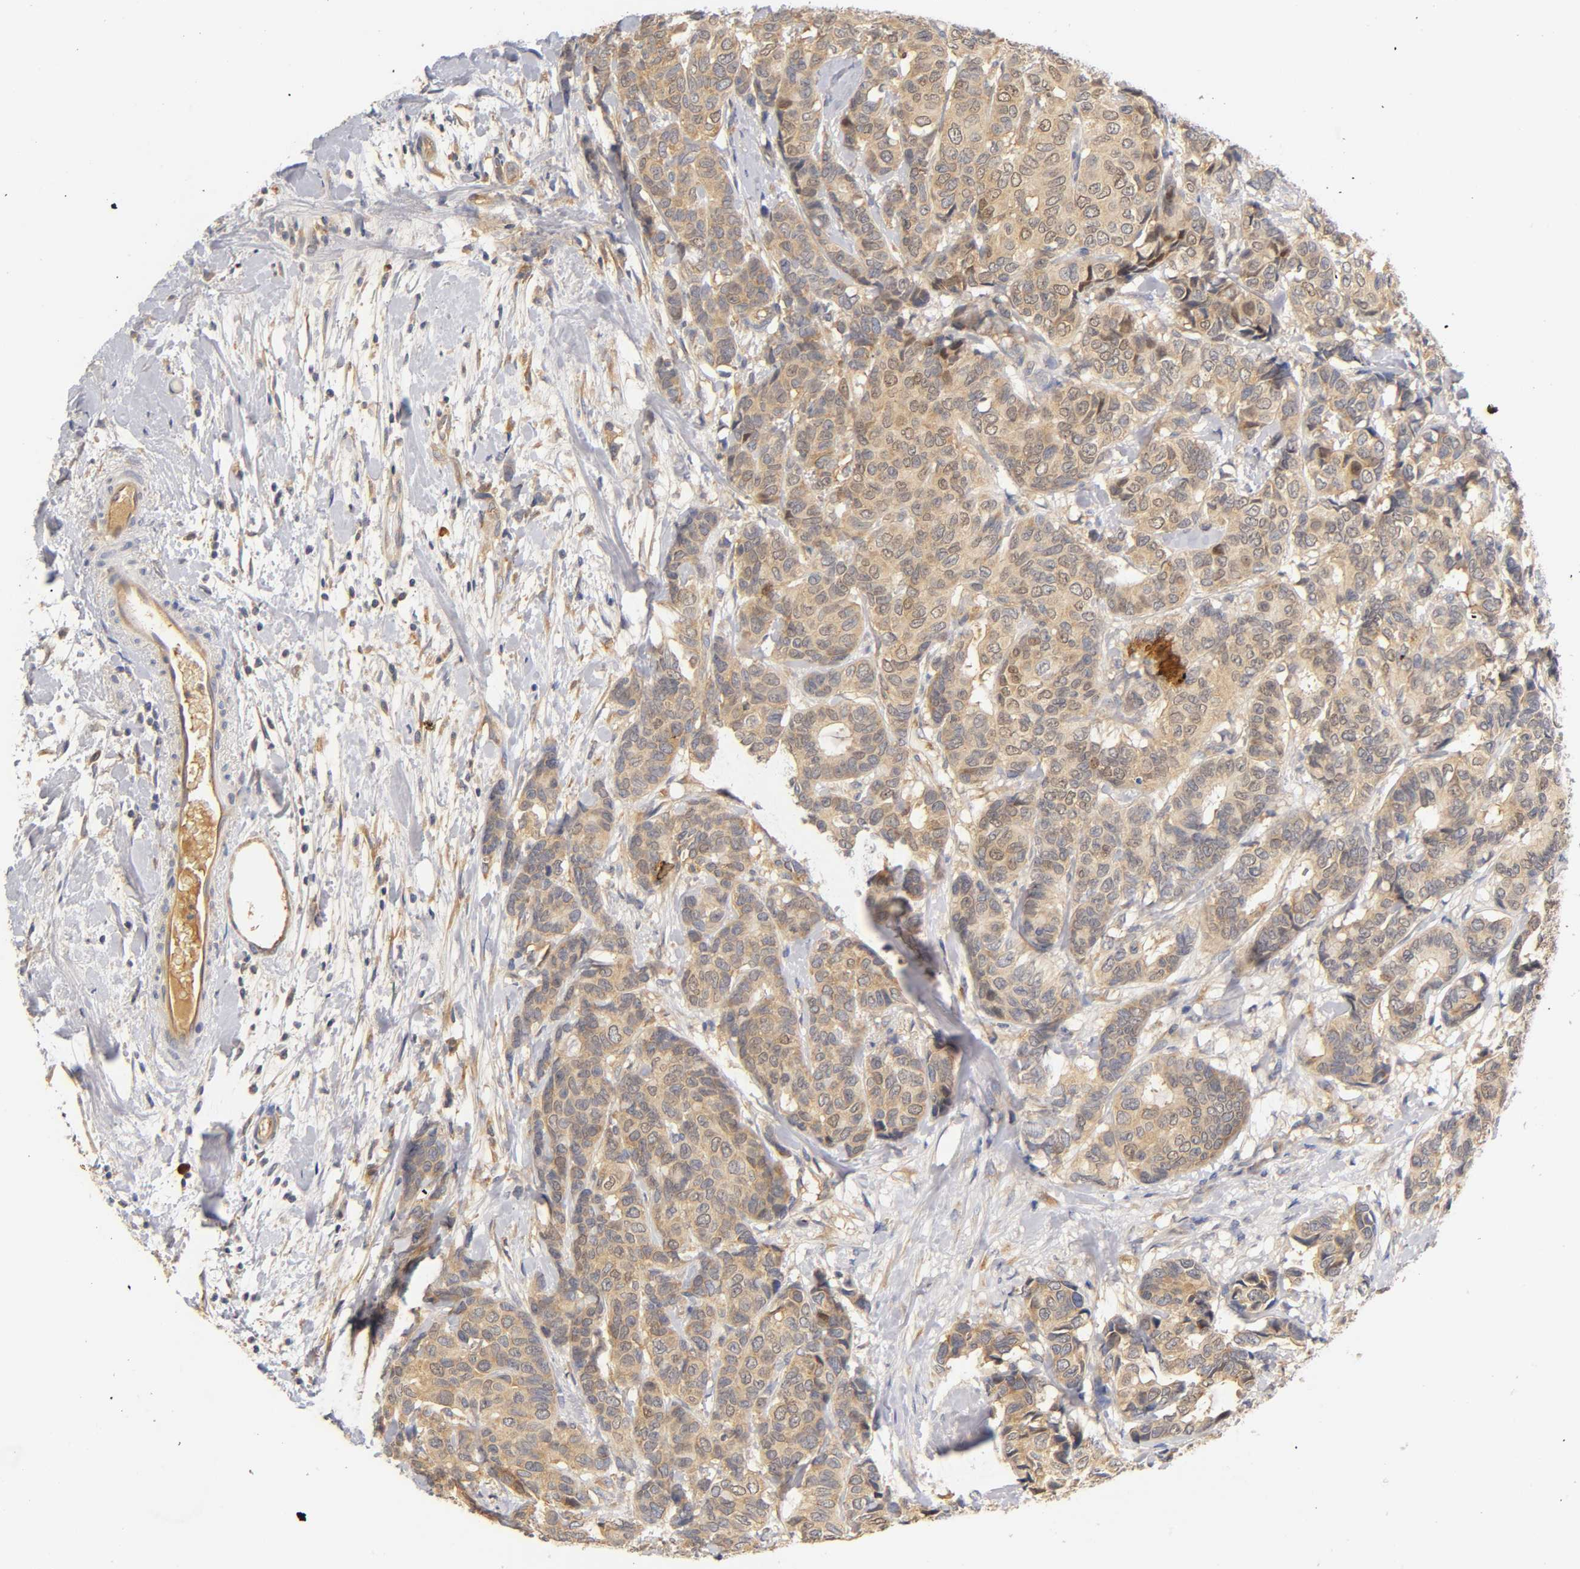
{"staining": {"intensity": "moderate", "quantity": ">75%", "location": "cytoplasmic/membranous"}, "tissue": "breast cancer", "cell_type": "Tumor cells", "image_type": "cancer", "snomed": [{"axis": "morphology", "description": "Duct carcinoma"}, {"axis": "topography", "description": "Breast"}], "caption": "Breast cancer (invasive ductal carcinoma) stained with a brown dye displays moderate cytoplasmic/membranous positive staining in about >75% of tumor cells.", "gene": "RPS29", "patient": {"sex": "female", "age": 87}}